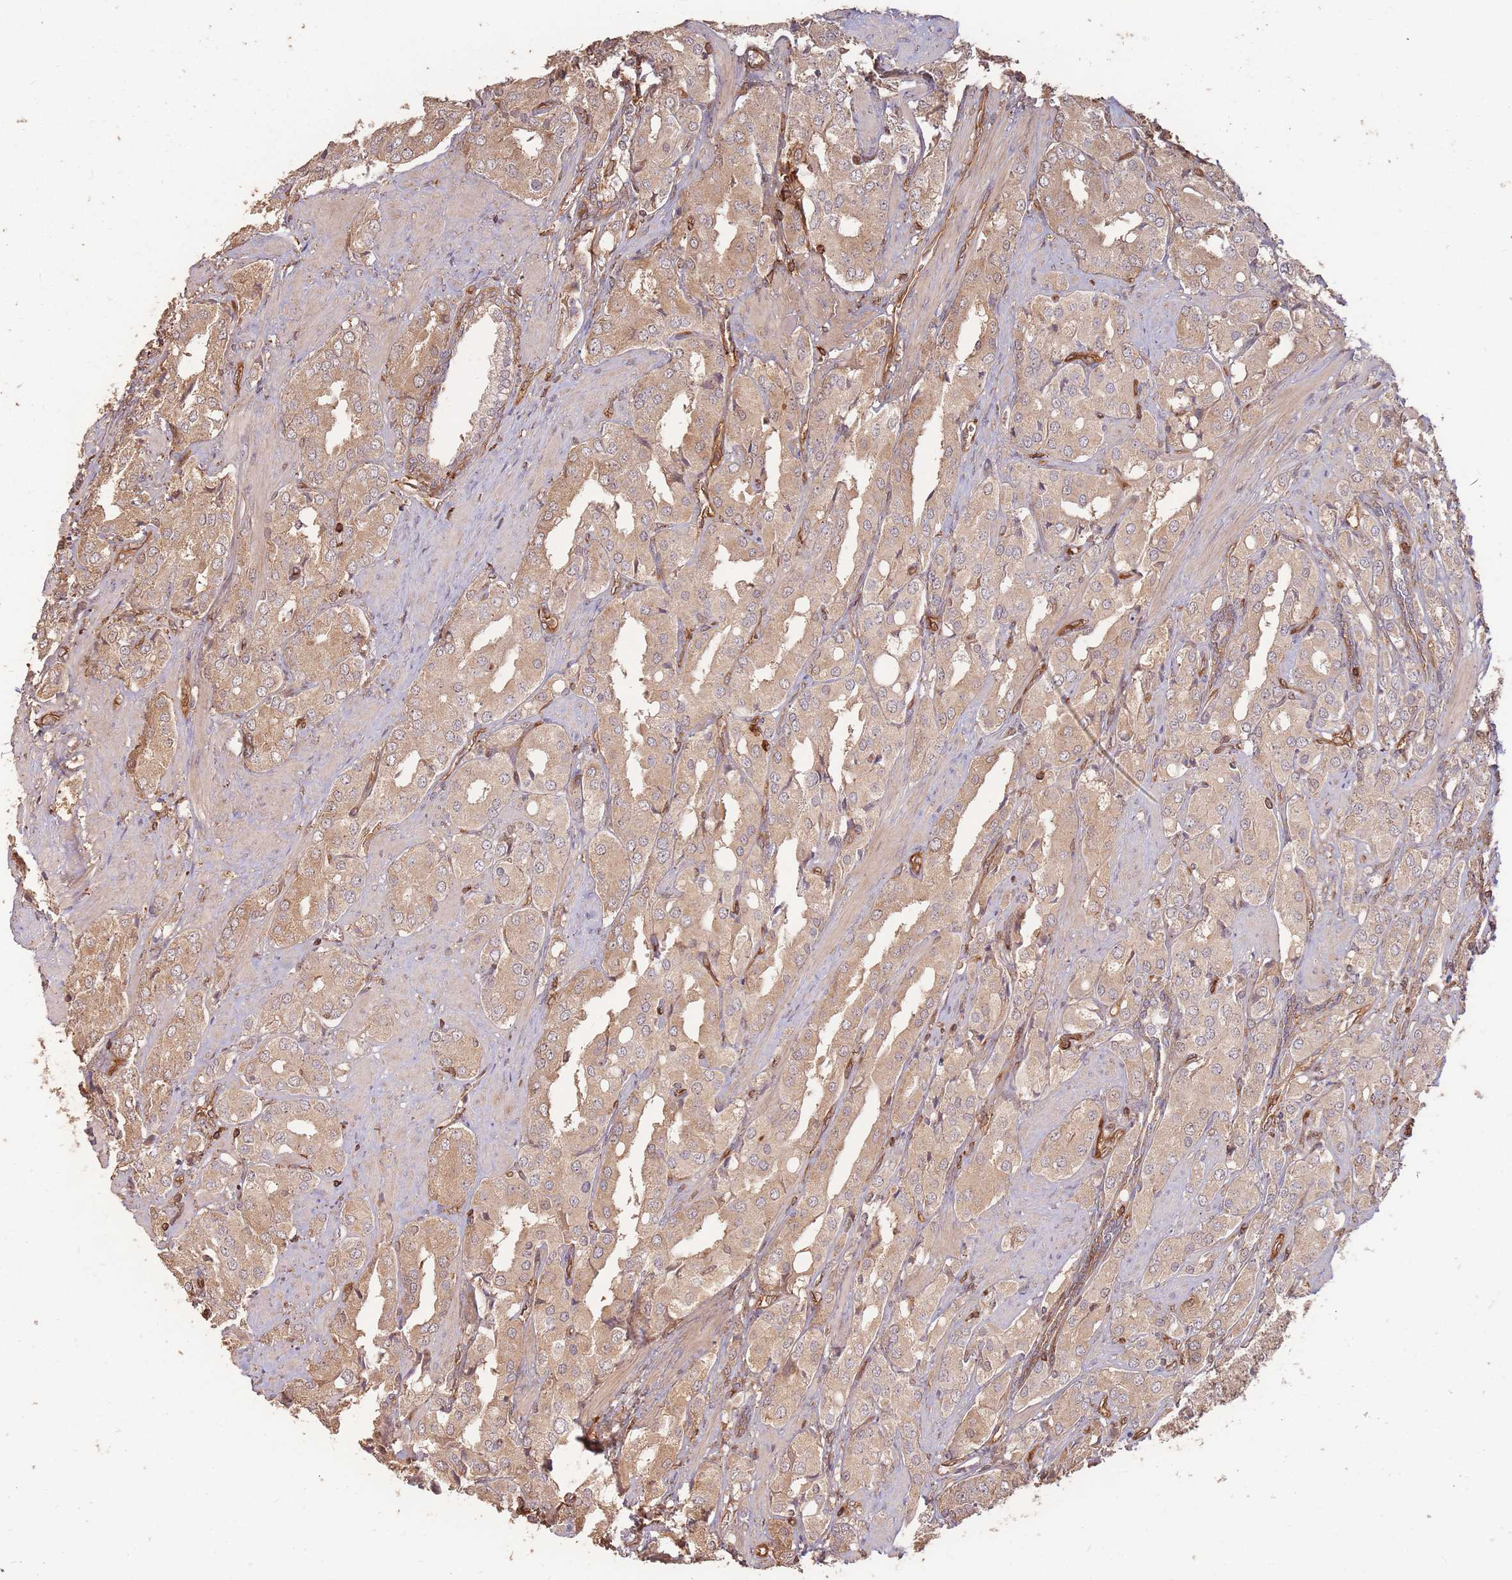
{"staining": {"intensity": "moderate", "quantity": ">75%", "location": "cytoplasmic/membranous"}, "tissue": "prostate cancer", "cell_type": "Tumor cells", "image_type": "cancer", "snomed": [{"axis": "morphology", "description": "Adenocarcinoma, High grade"}, {"axis": "topography", "description": "Prostate"}], "caption": "Prostate cancer tissue demonstrates moderate cytoplasmic/membranous staining in about >75% of tumor cells, visualized by immunohistochemistry.", "gene": "PLS3", "patient": {"sex": "male", "age": 71}}